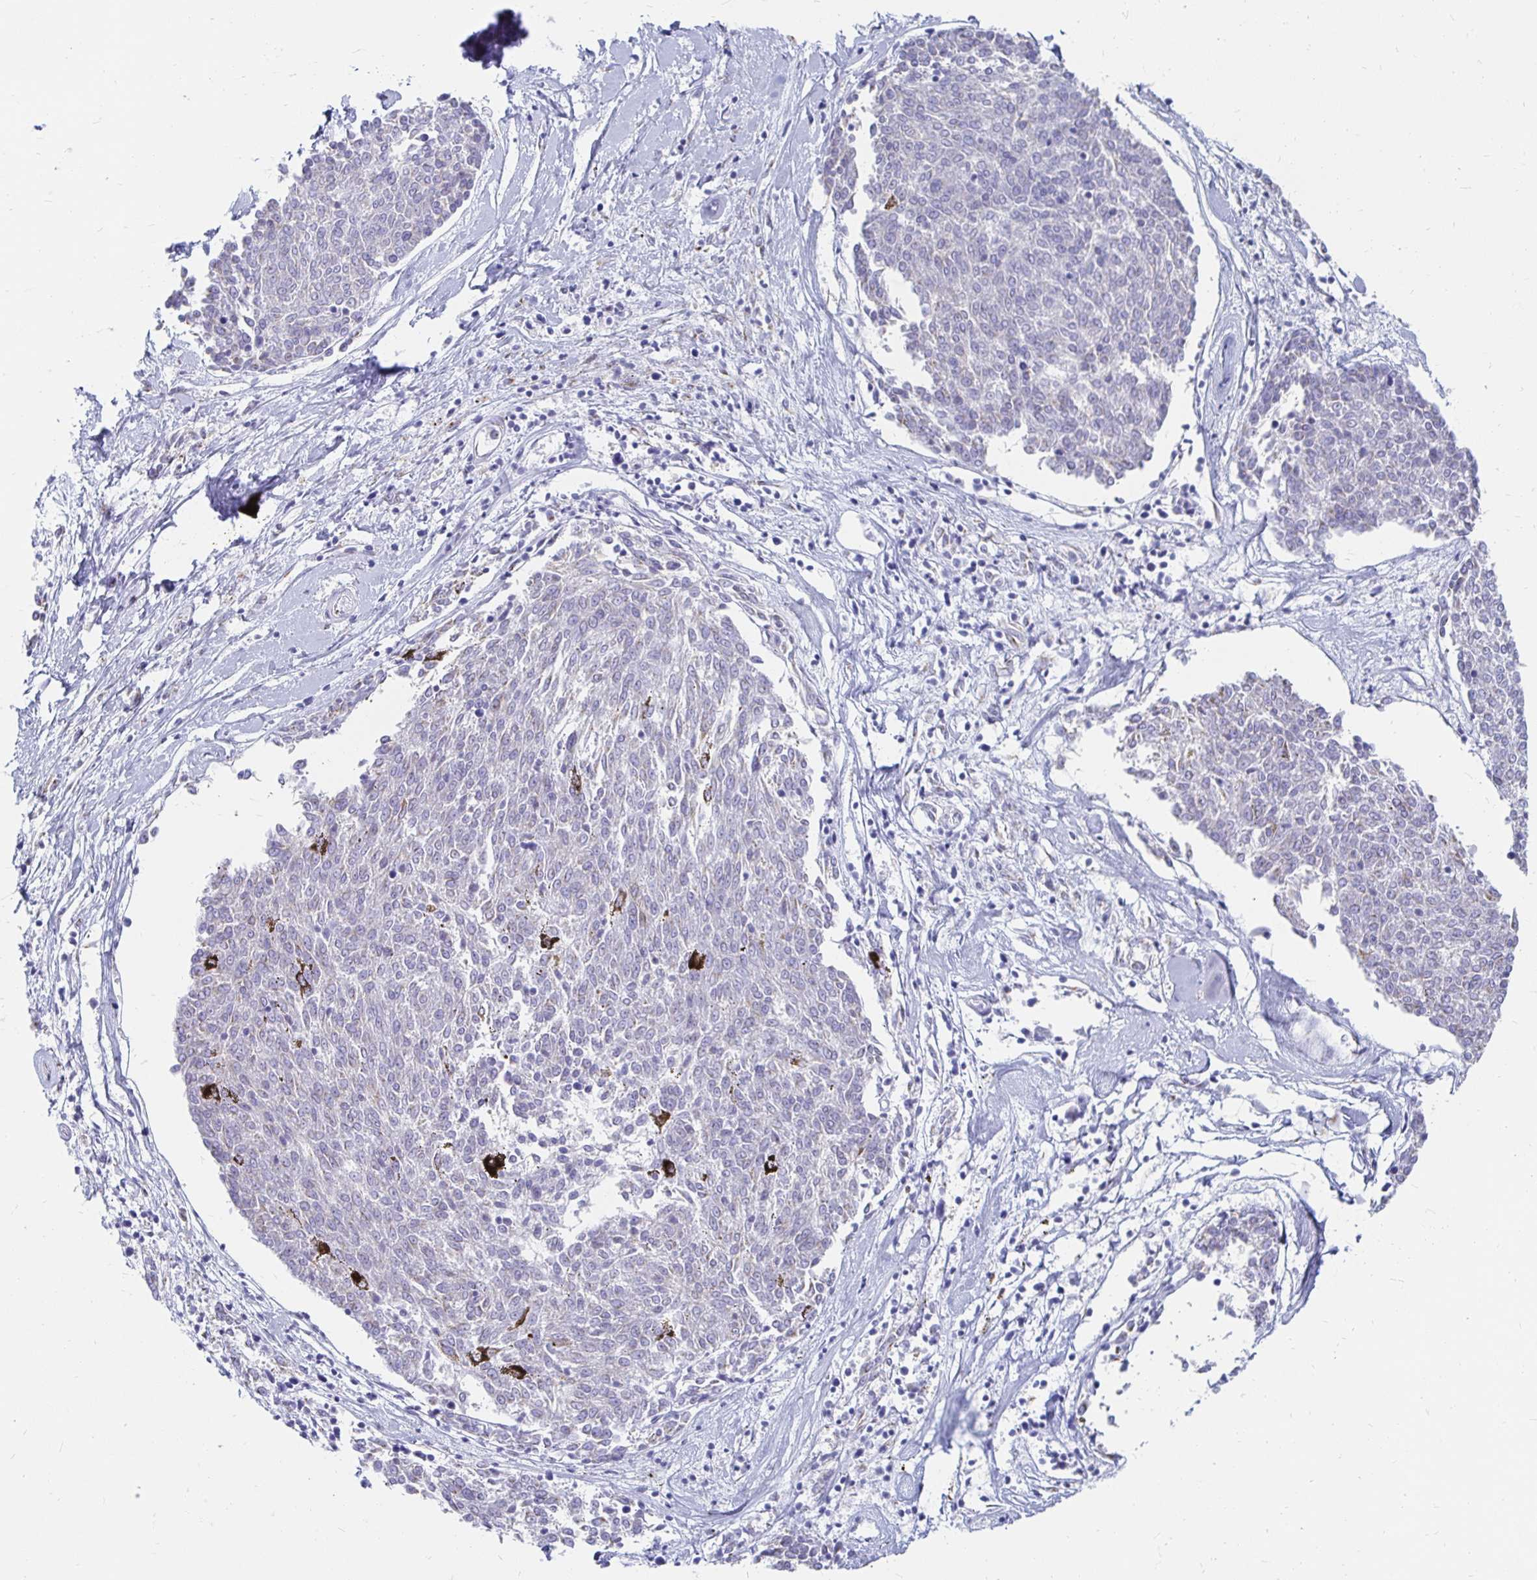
{"staining": {"intensity": "negative", "quantity": "none", "location": "none"}, "tissue": "melanoma", "cell_type": "Tumor cells", "image_type": "cancer", "snomed": [{"axis": "morphology", "description": "Malignant melanoma, NOS"}, {"axis": "topography", "description": "Skin"}], "caption": "Melanoma was stained to show a protein in brown. There is no significant positivity in tumor cells.", "gene": "PAGE4", "patient": {"sex": "female", "age": 72}}